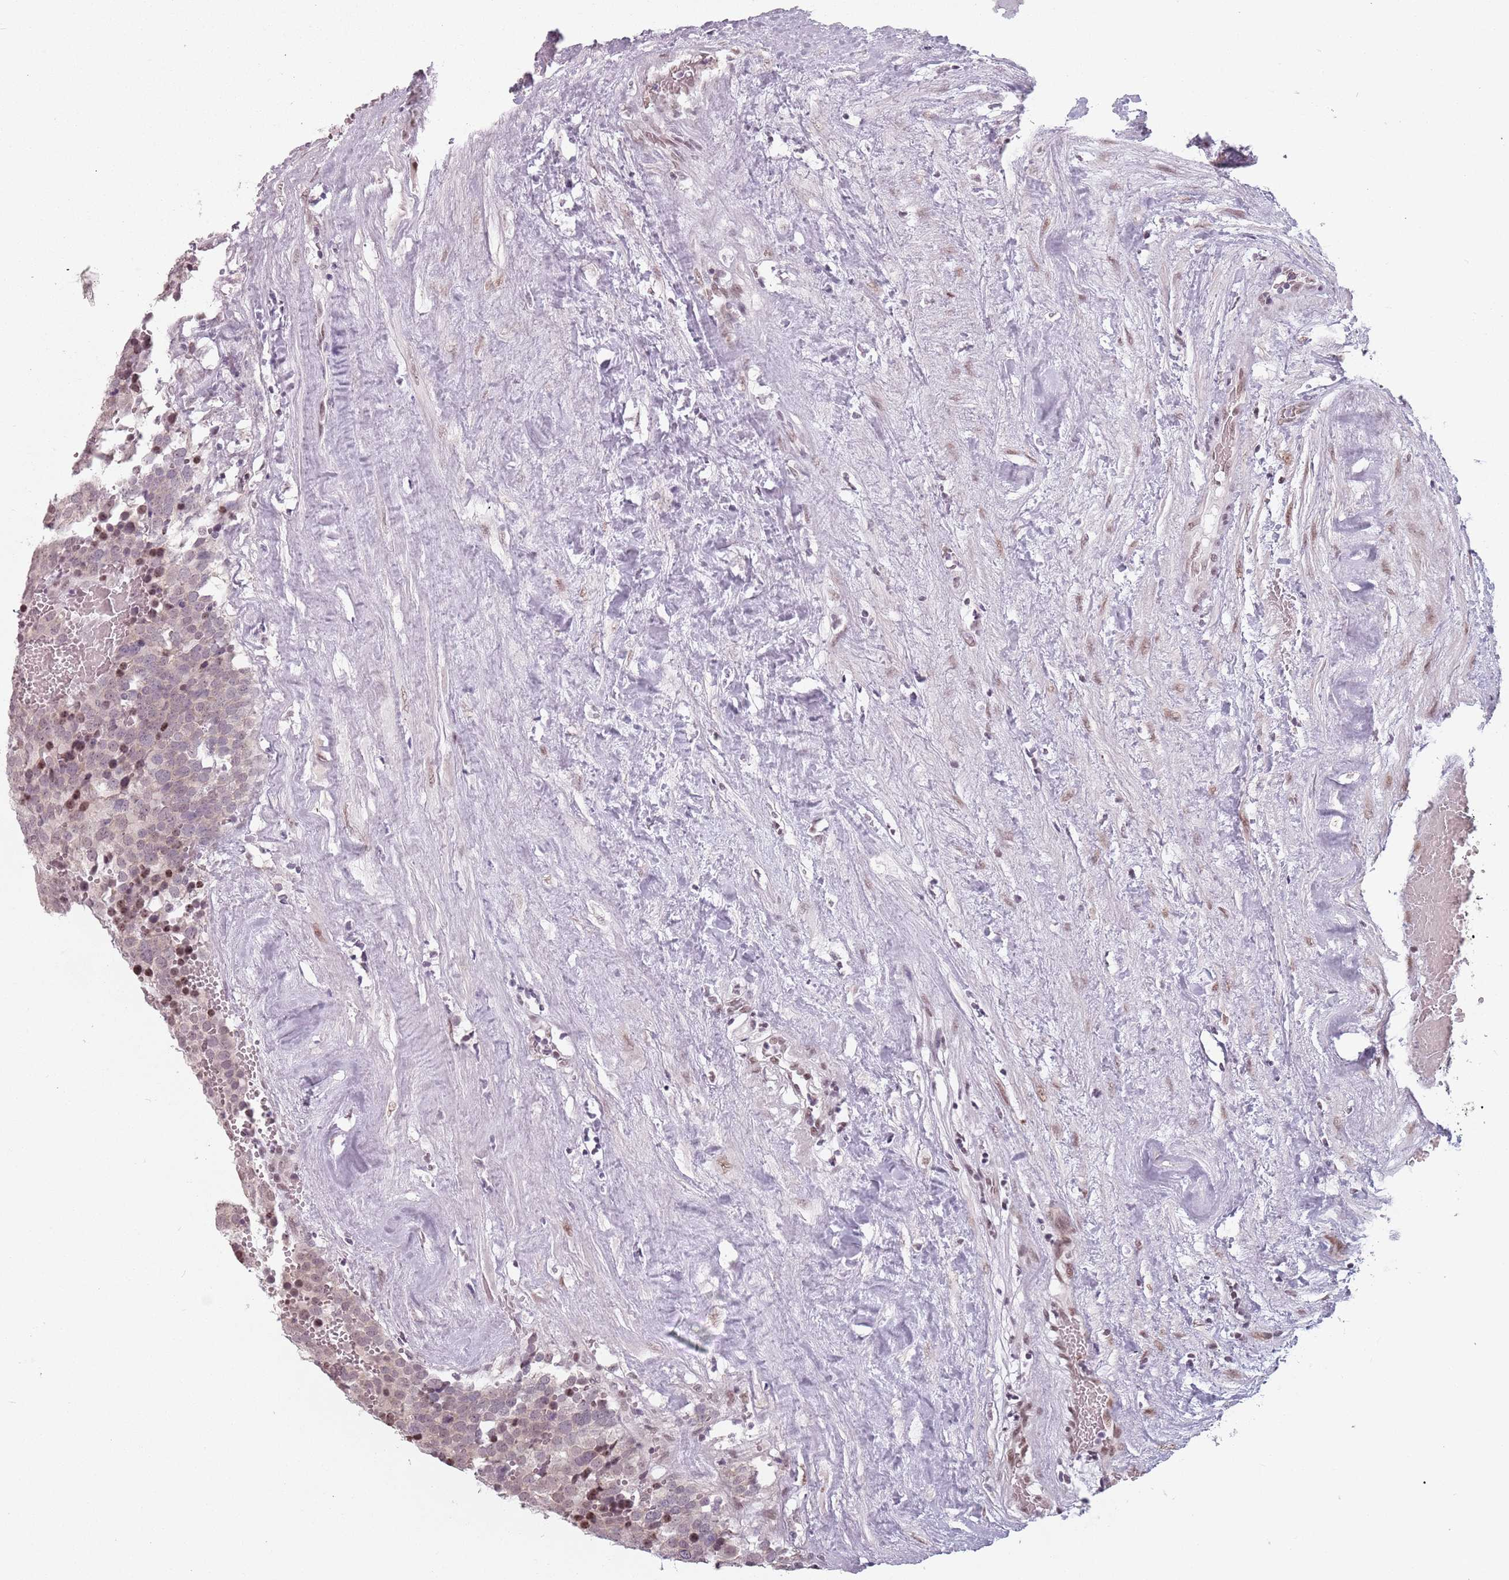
{"staining": {"intensity": "moderate", "quantity": "<25%", "location": "nuclear"}, "tissue": "testis cancer", "cell_type": "Tumor cells", "image_type": "cancer", "snomed": [{"axis": "morphology", "description": "Seminoma, NOS"}, {"axis": "topography", "description": "Testis"}], "caption": "Moderate nuclear staining for a protein is seen in approximately <25% of tumor cells of seminoma (testis) using IHC.", "gene": "PTCHD1", "patient": {"sex": "male", "age": 71}}